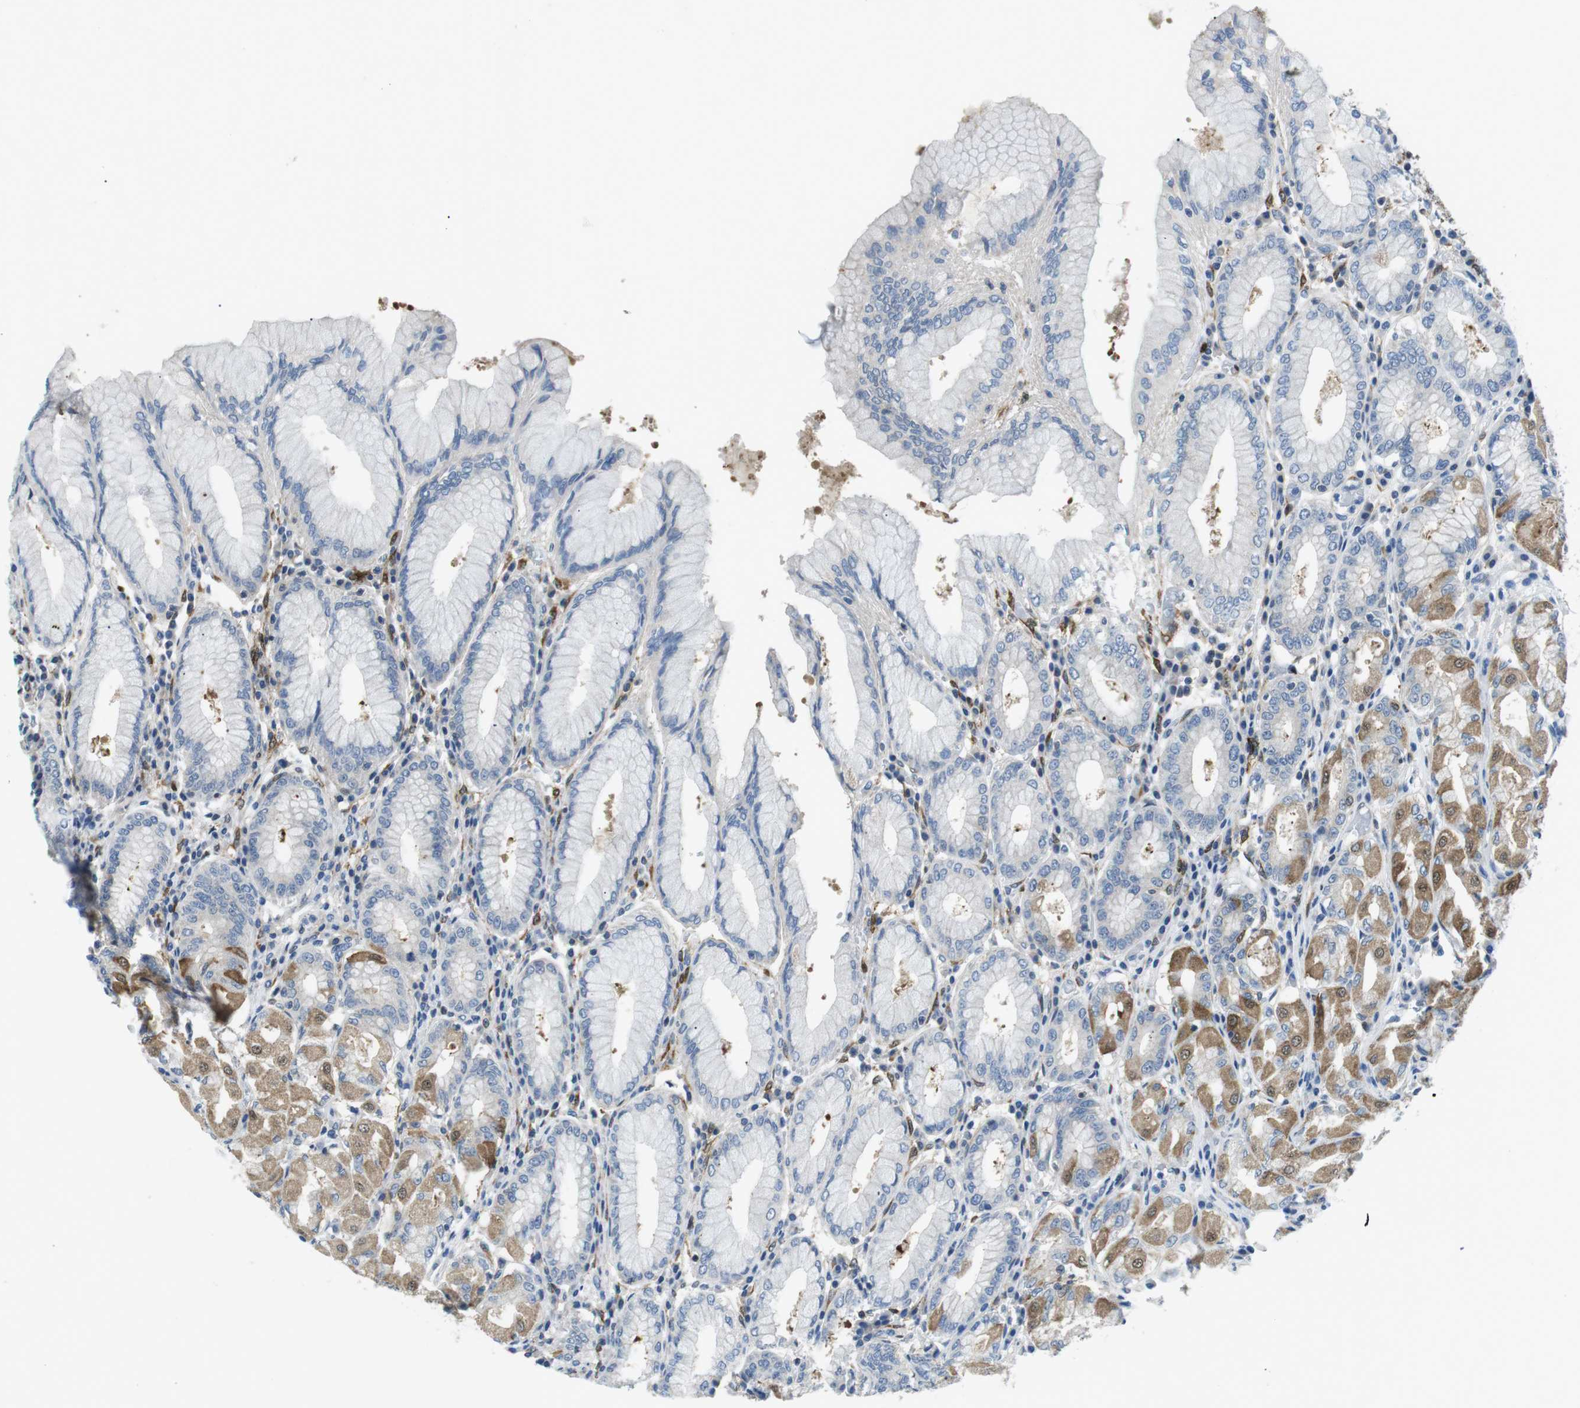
{"staining": {"intensity": "strong", "quantity": "25%-75%", "location": "cytoplasmic/membranous"}, "tissue": "stomach", "cell_type": "Glandular cells", "image_type": "normal", "snomed": [{"axis": "morphology", "description": "Normal tissue, NOS"}, {"axis": "topography", "description": "Stomach"}, {"axis": "topography", "description": "Stomach, lower"}], "caption": "Immunohistochemistry (IHC) image of unremarkable stomach stained for a protein (brown), which exhibits high levels of strong cytoplasmic/membranous staining in approximately 25%-75% of glandular cells.", "gene": "PHLDA1", "patient": {"sex": "female", "age": 56}}